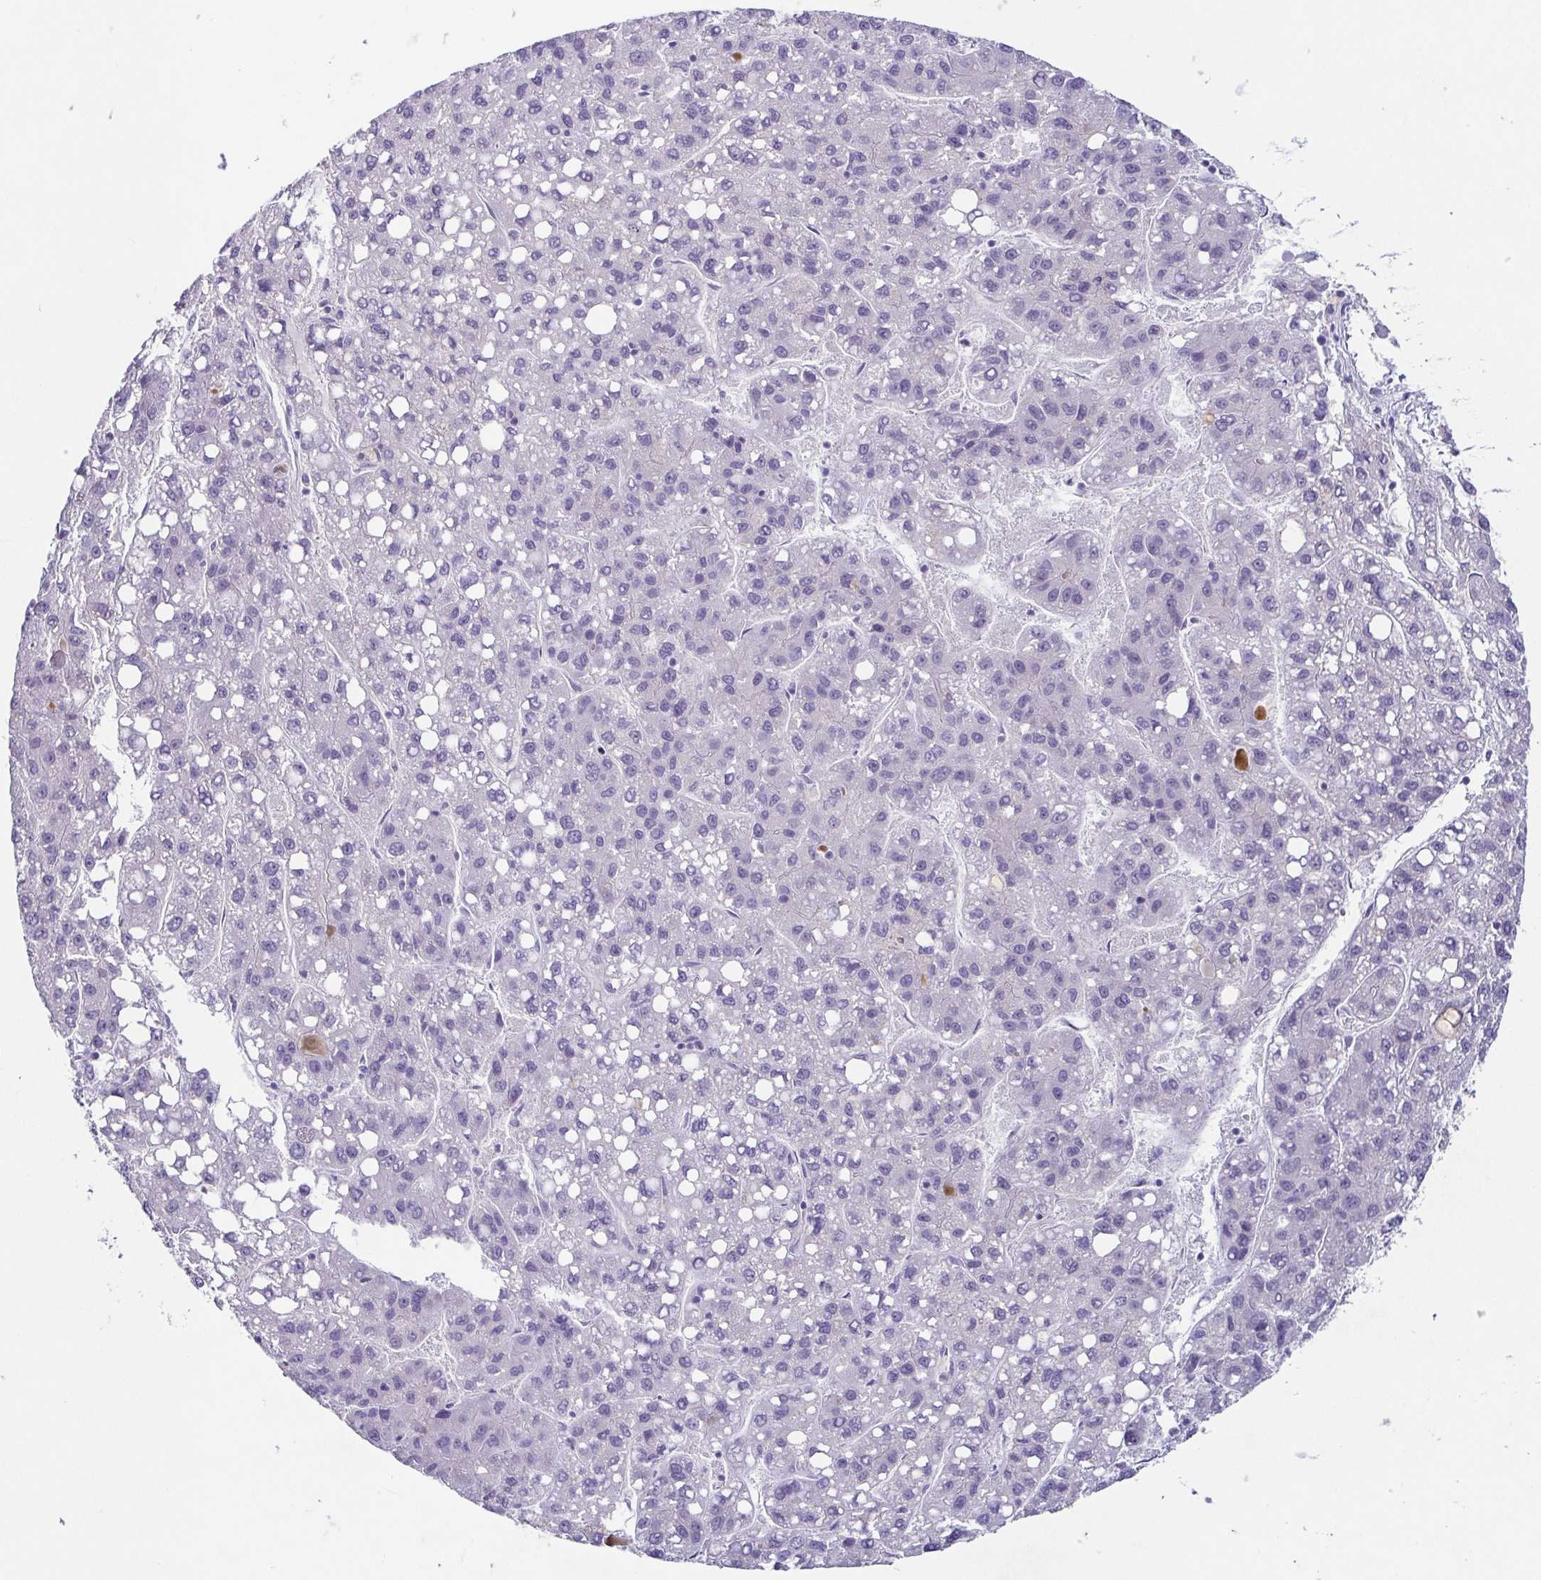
{"staining": {"intensity": "negative", "quantity": "none", "location": "none"}, "tissue": "liver cancer", "cell_type": "Tumor cells", "image_type": "cancer", "snomed": [{"axis": "morphology", "description": "Carcinoma, Hepatocellular, NOS"}, {"axis": "topography", "description": "Liver"}], "caption": "DAB (3,3'-diaminobenzidine) immunohistochemical staining of human liver hepatocellular carcinoma shows no significant staining in tumor cells.", "gene": "TP73", "patient": {"sex": "female", "age": 82}}